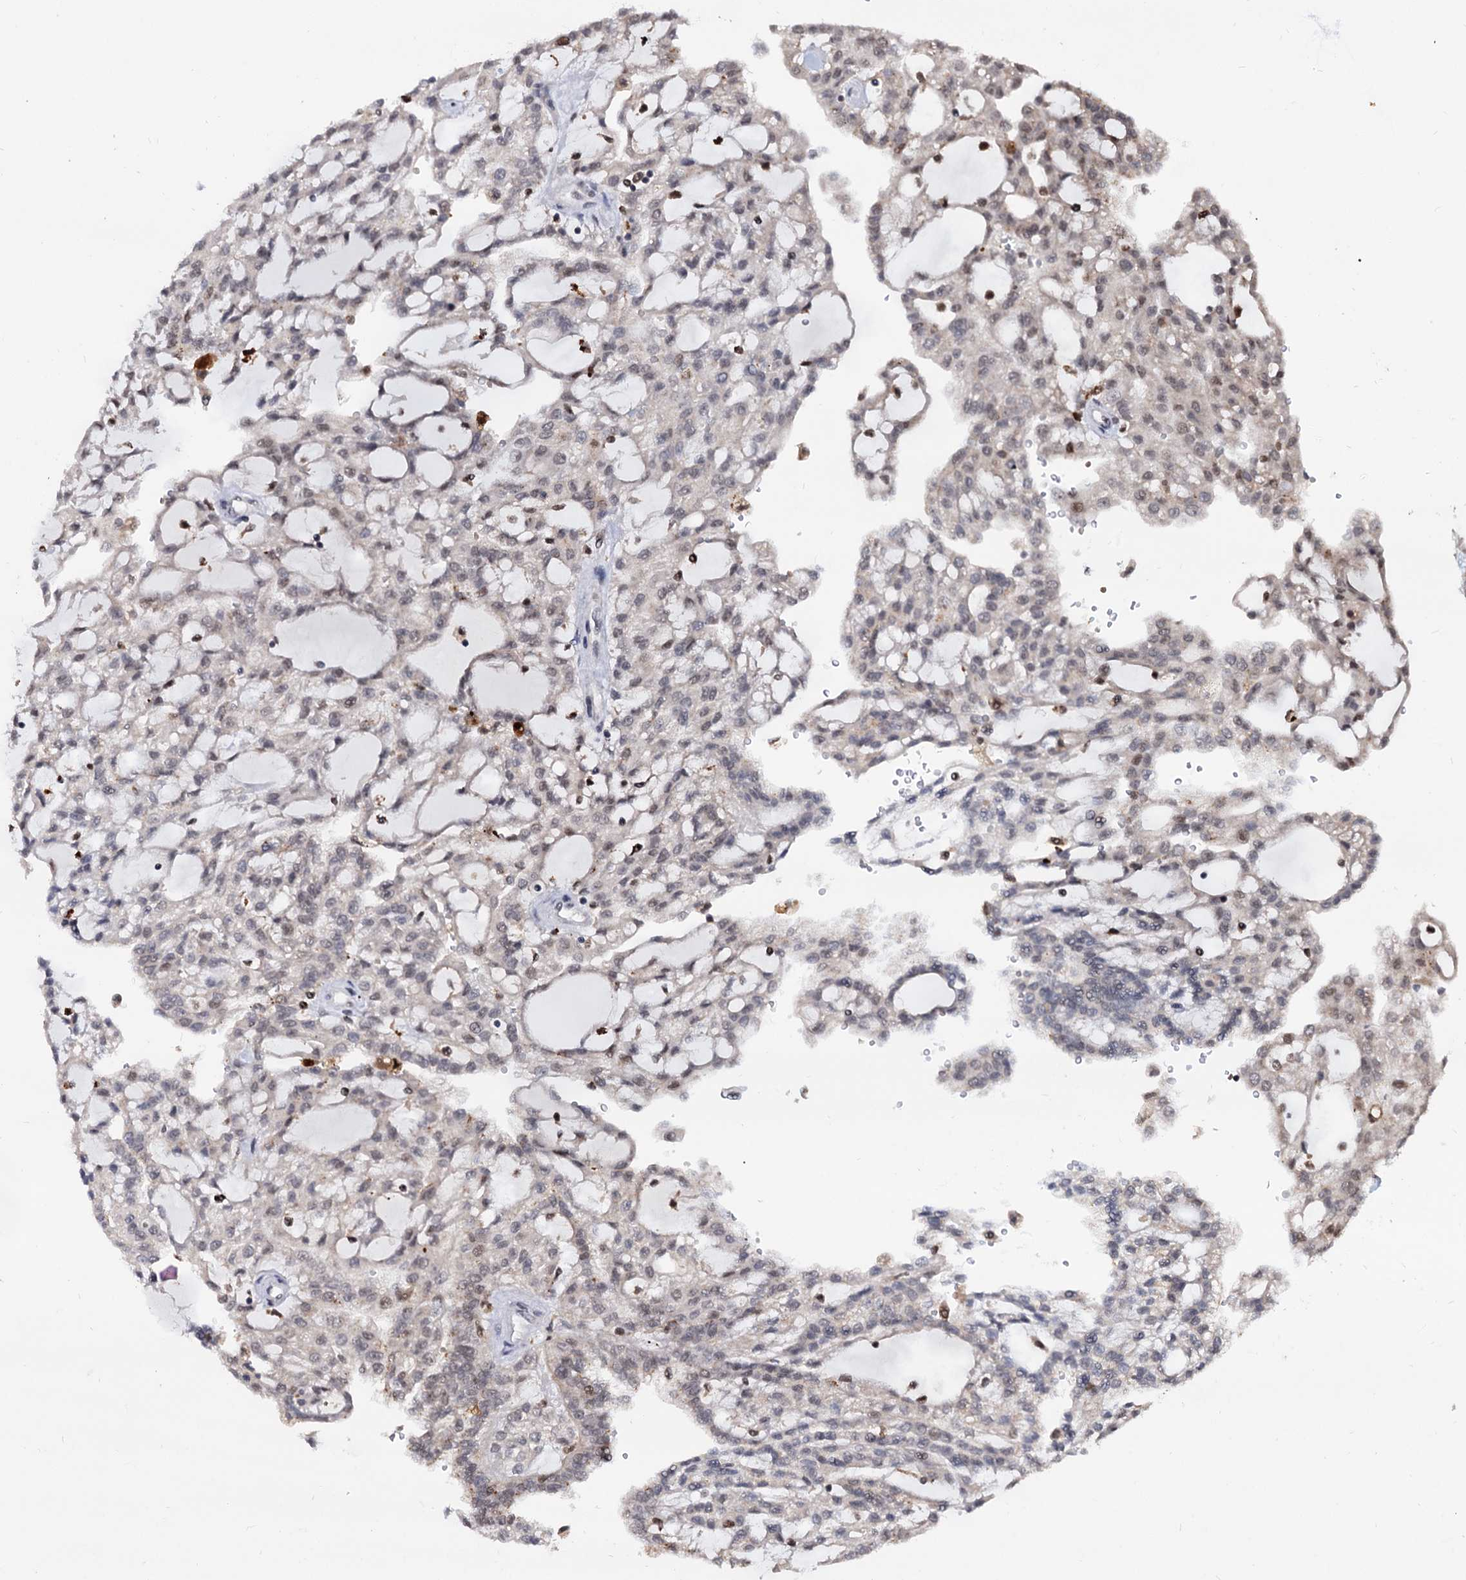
{"staining": {"intensity": "negative", "quantity": "none", "location": "none"}, "tissue": "renal cancer", "cell_type": "Tumor cells", "image_type": "cancer", "snomed": [{"axis": "morphology", "description": "Adenocarcinoma, NOS"}, {"axis": "topography", "description": "Kidney"}], "caption": "This image is of renal adenocarcinoma stained with IHC to label a protein in brown with the nuclei are counter-stained blue. There is no staining in tumor cells.", "gene": "RNASEH2B", "patient": {"sex": "male", "age": 63}}